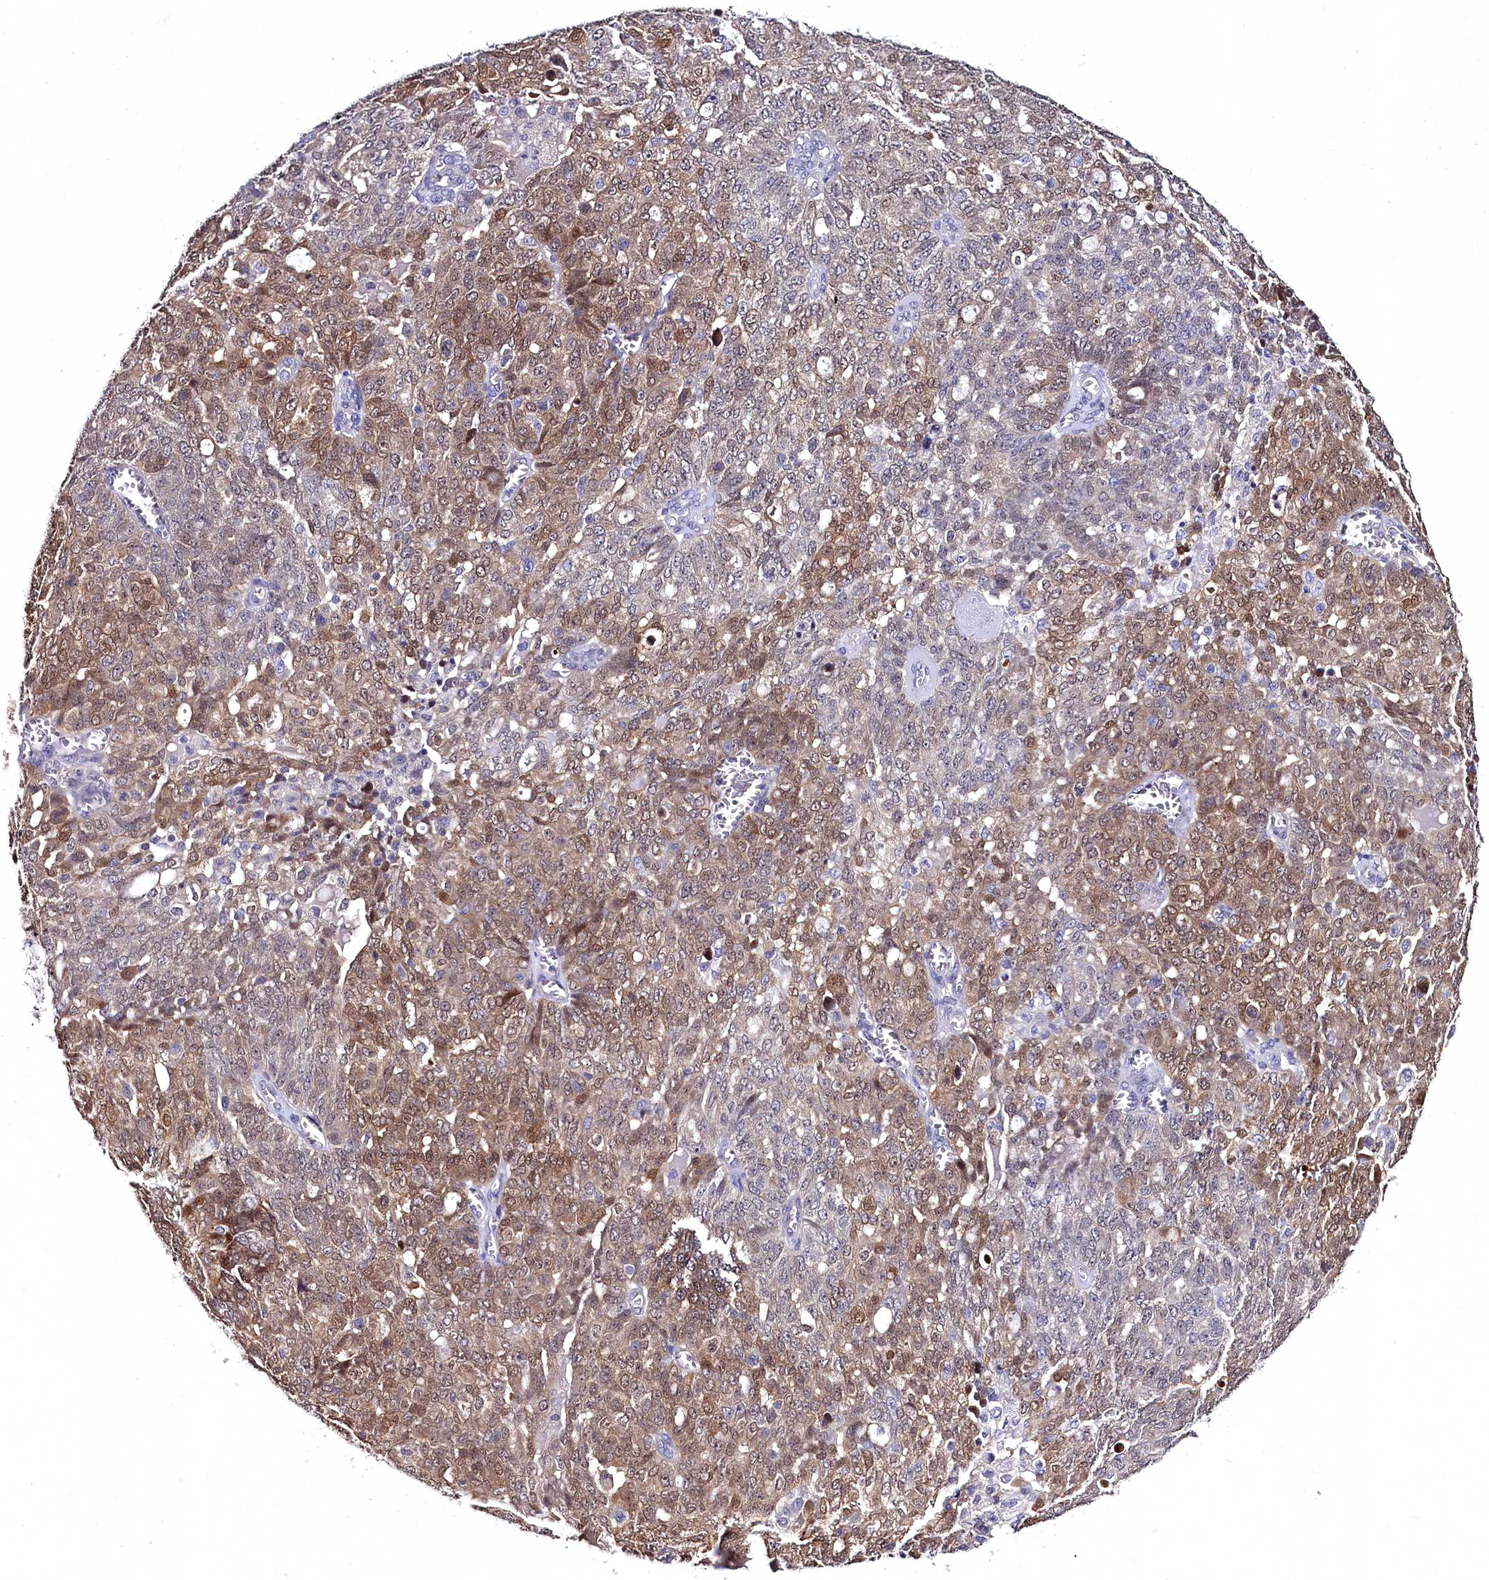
{"staining": {"intensity": "moderate", "quantity": "25%-75%", "location": "cytoplasmic/membranous,nuclear"}, "tissue": "ovarian cancer", "cell_type": "Tumor cells", "image_type": "cancer", "snomed": [{"axis": "morphology", "description": "Cystadenocarcinoma, serous, NOS"}, {"axis": "topography", "description": "Soft tissue"}, {"axis": "topography", "description": "Ovary"}], "caption": "Ovarian cancer (serous cystadenocarcinoma) stained with a protein marker displays moderate staining in tumor cells.", "gene": "C11orf54", "patient": {"sex": "female", "age": 57}}